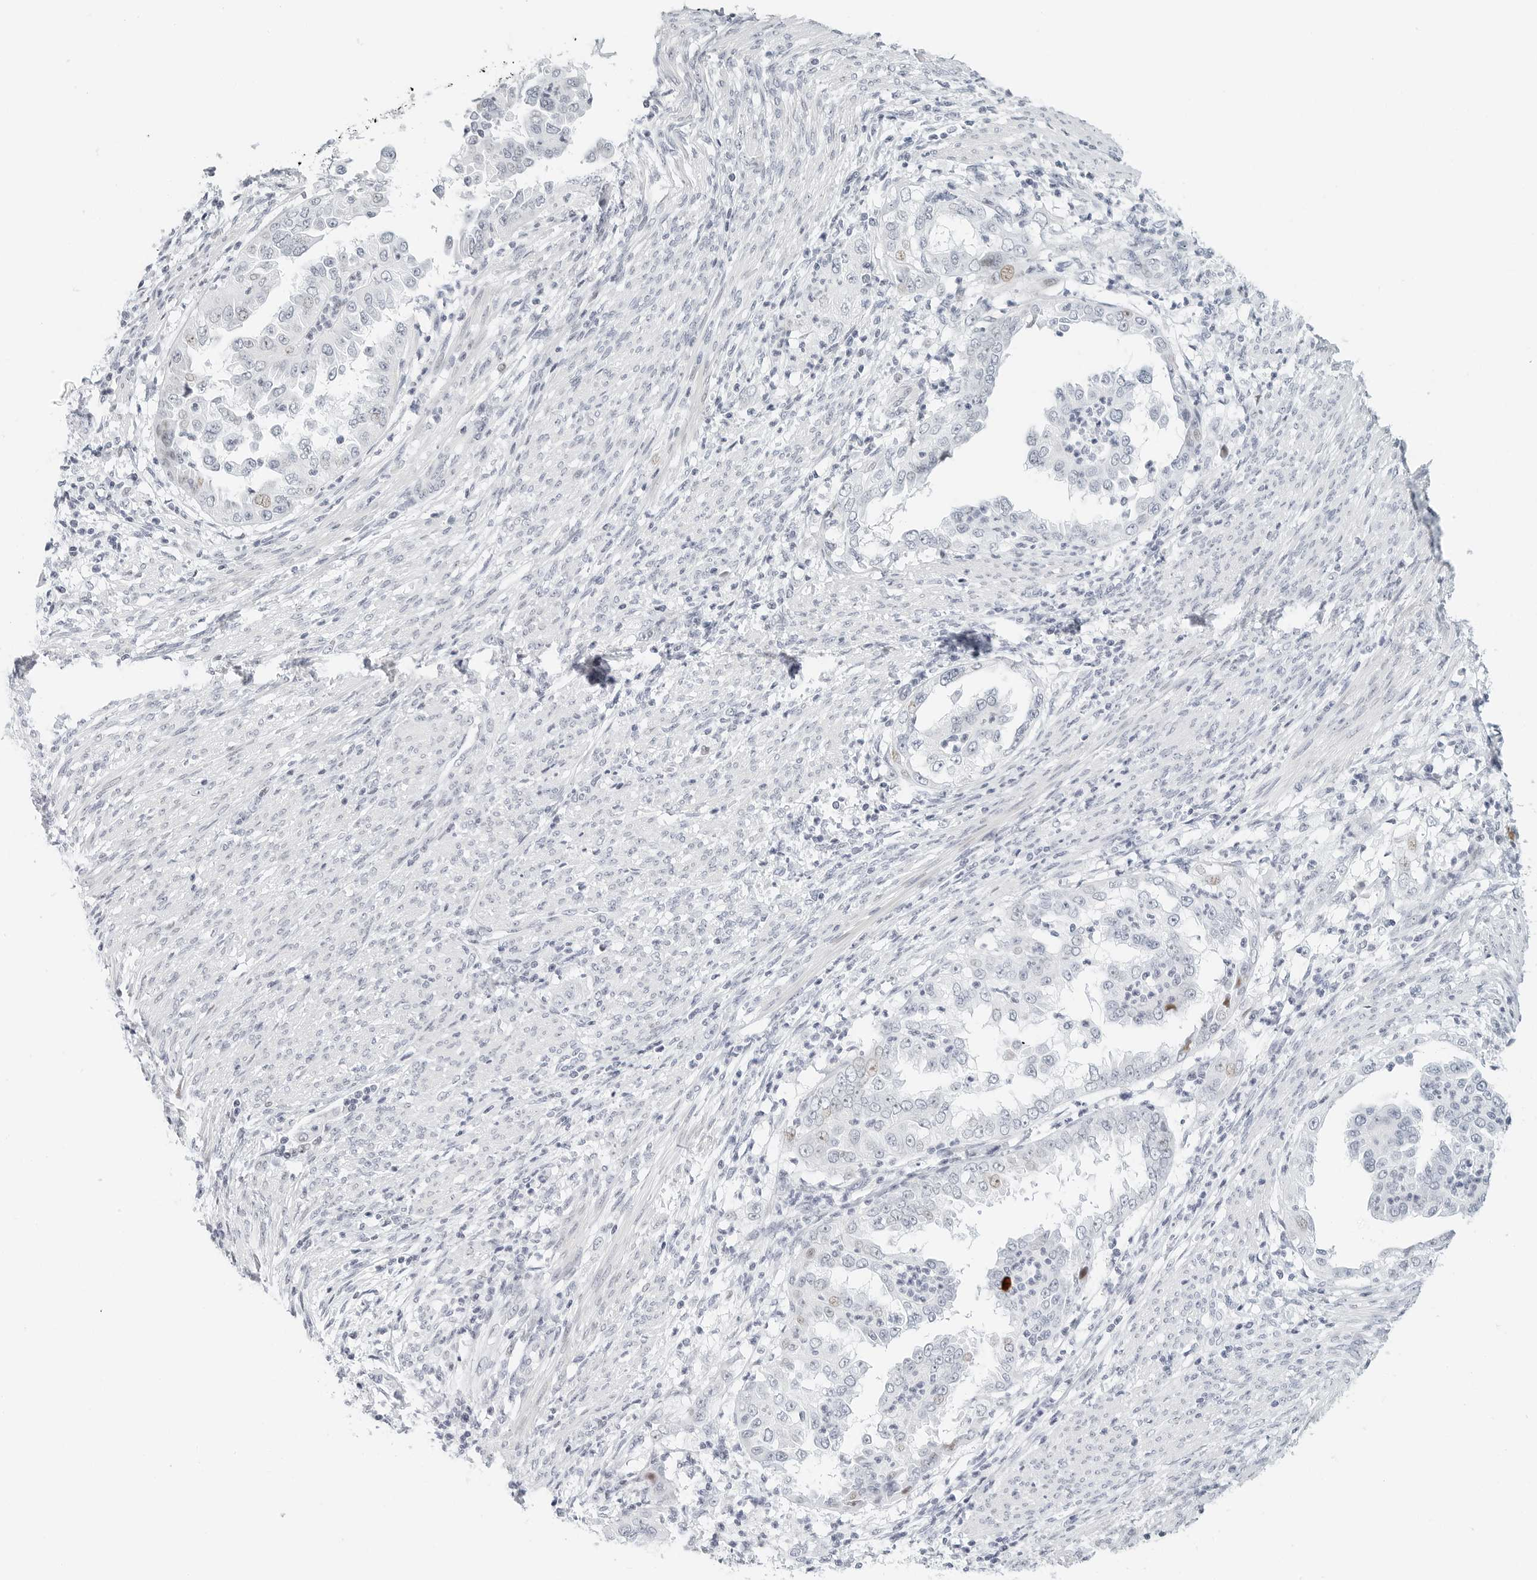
{"staining": {"intensity": "negative", "quantity": "none", "location": "none"}, "tissue": "endometrial cancer", "cell_type": "Tumor cells", "image_type": "cancer", "snomed": [{"axis": "morphology", "description": "Adenocarcinoma, NOS"}, {"axis": "topography", "description": "Endometrium"}], "caption": "Immunohistochemistry histopathology image of neoplastic tissue: human endometrial cancer (adenocarcinoma) stained with DAB (3,3'-diaminobenzidine) demonstrates no significant protein expression in tumor cells.", "gene": "NTMT2", "patient": {"sex": "female", "age": 85}}